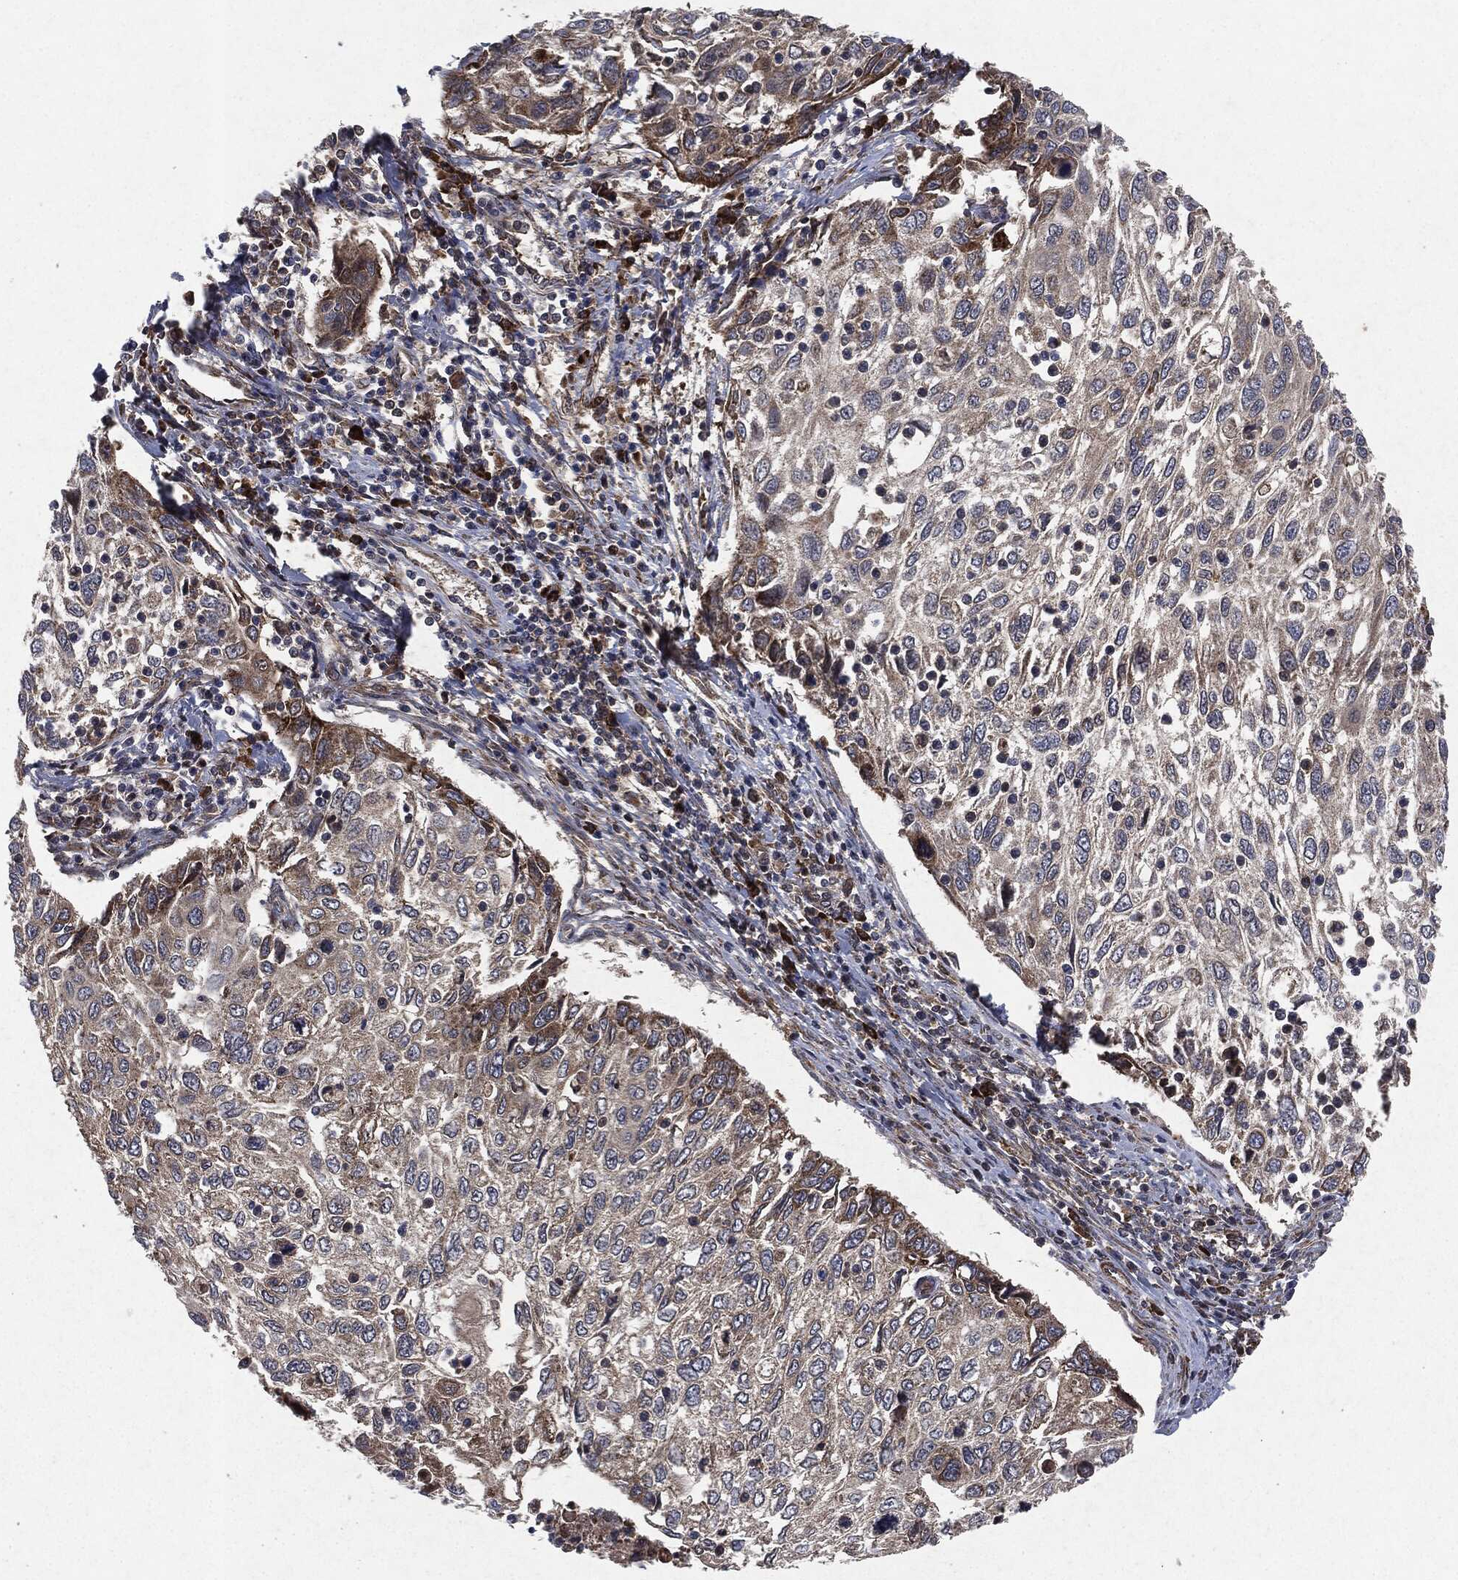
{"staining": {"intensity": "moderate", "quantity": "<25%", "location": "cytoplasmic/membranous"}, "tissue": "cervical cancer", "cell_type": "Tumor cells", "image_type": "cancer", "snomed": [{"axis": "morphology", "description": "Squamous cell carcinoma, NOS"}, {"axis": "topography", "description": "Cervix"}], "caption": "Immunohistochemical staining of cervical cancer (squamous cell carcinoma) demonstrates moderate cytoplasmic/membranous protein expression in approximately <25% of tumor cells. (Stains: DAB (3,3'-diaminobenzidine) in brown, nuclei in blue, Microscopy: brightfield microscopy at high magnification).", "gene": "RAF1", "patient": {"sex": "female", "age": 70}}